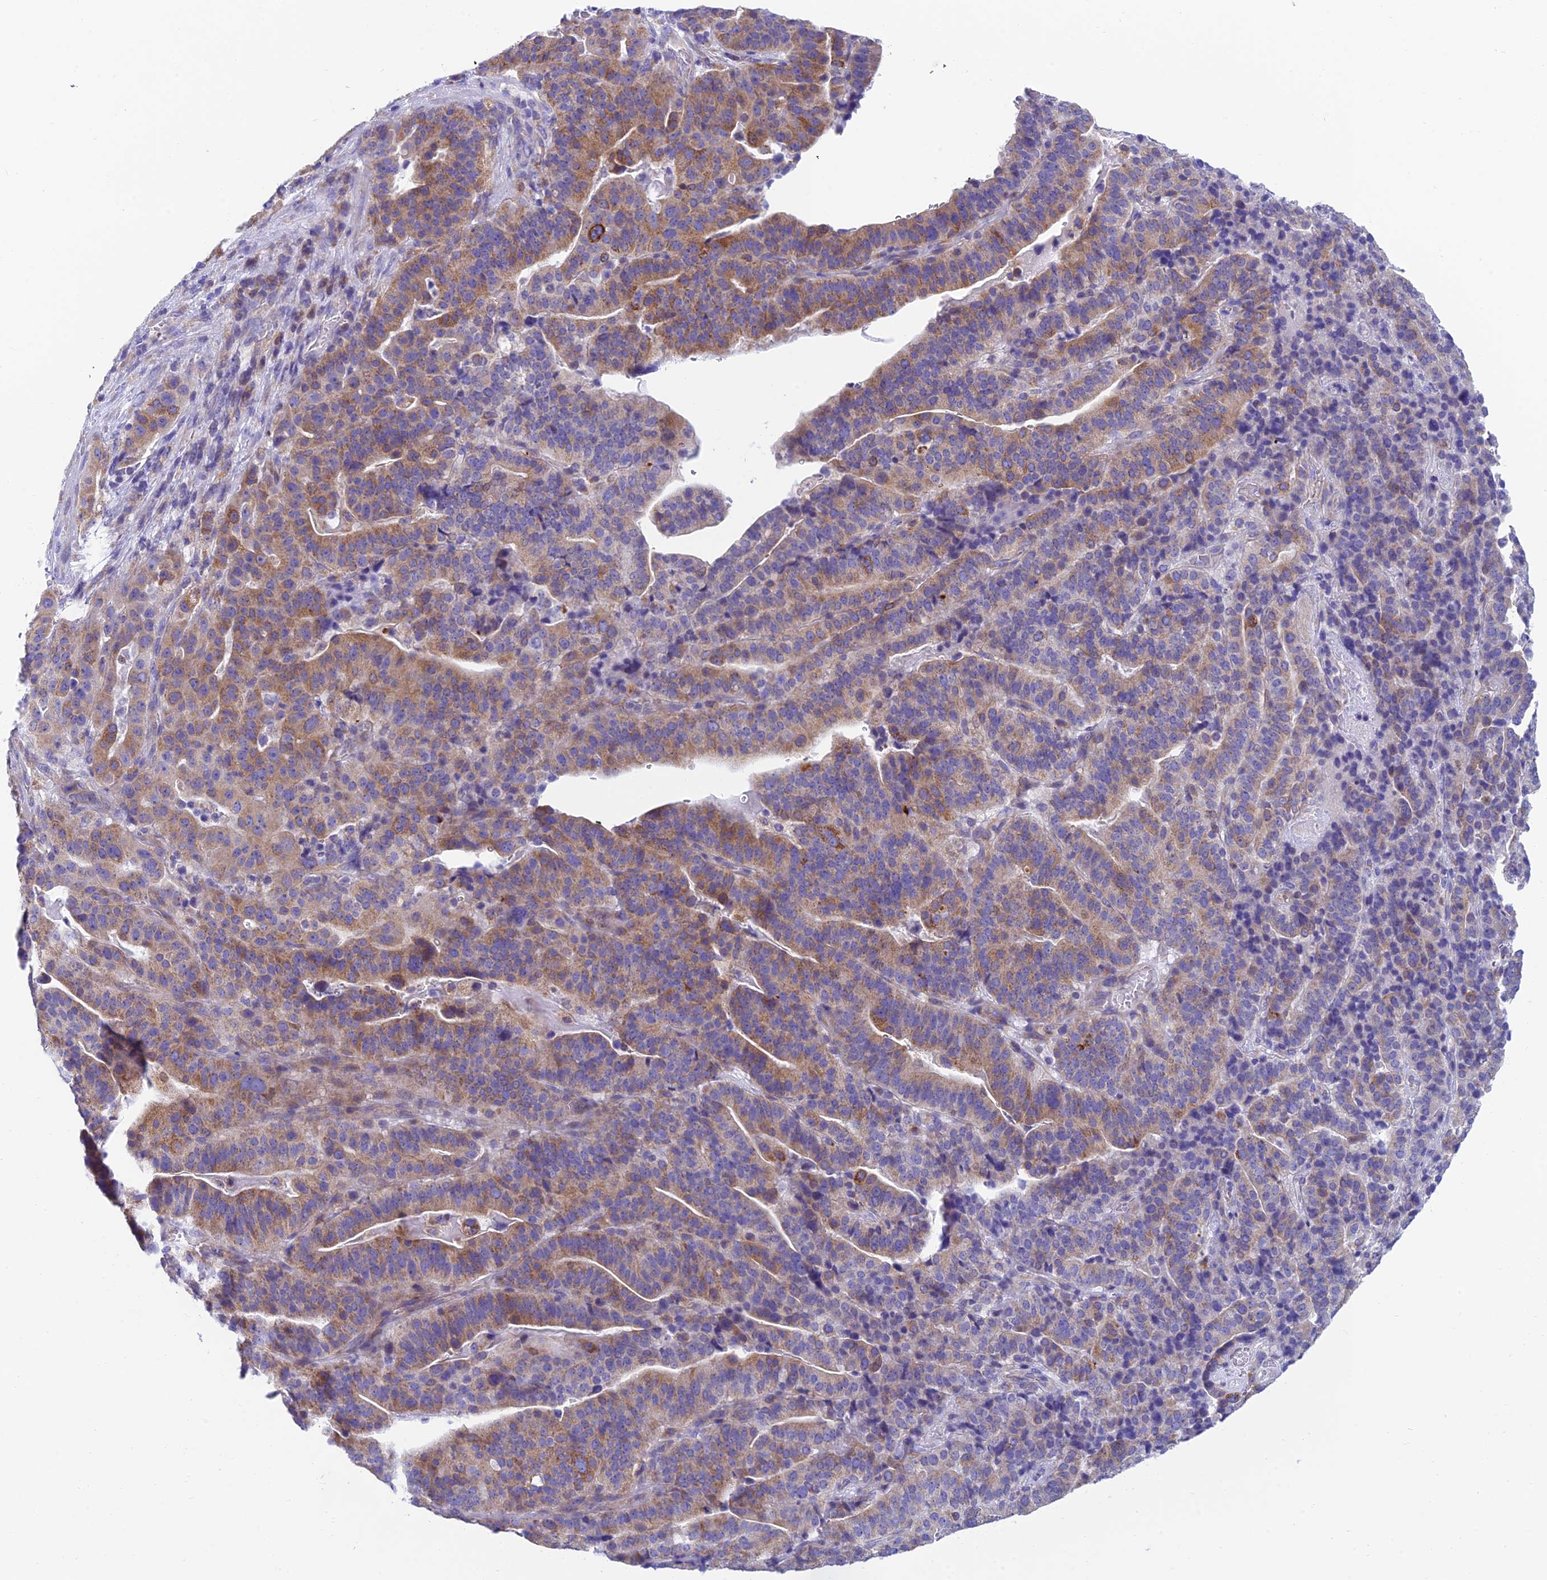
{"staining": {"intensity": "moderate", "quantity": ">75%", "location": "cytoplasmic/membranous"}, "tissue": "stomach cancer", "cell_type": "Tumor cells", "image_type": "cancer", "snomed": [{"axis": "morphology", "description": "Adenocarcinoma, NOS"}, {"axis": "topography", "description": "Stomach"}], "caption": "Immunohistochemistry (IHC) histopathology image of stomach adenocarcinoma stained for a protein (brown), which exhibits medium levels of moderate cytoplasmic/membranous positivity in approximately >75% of tumor cells.", "gene": "REEP4", "patient": {"sex": "male", "age": 48}}